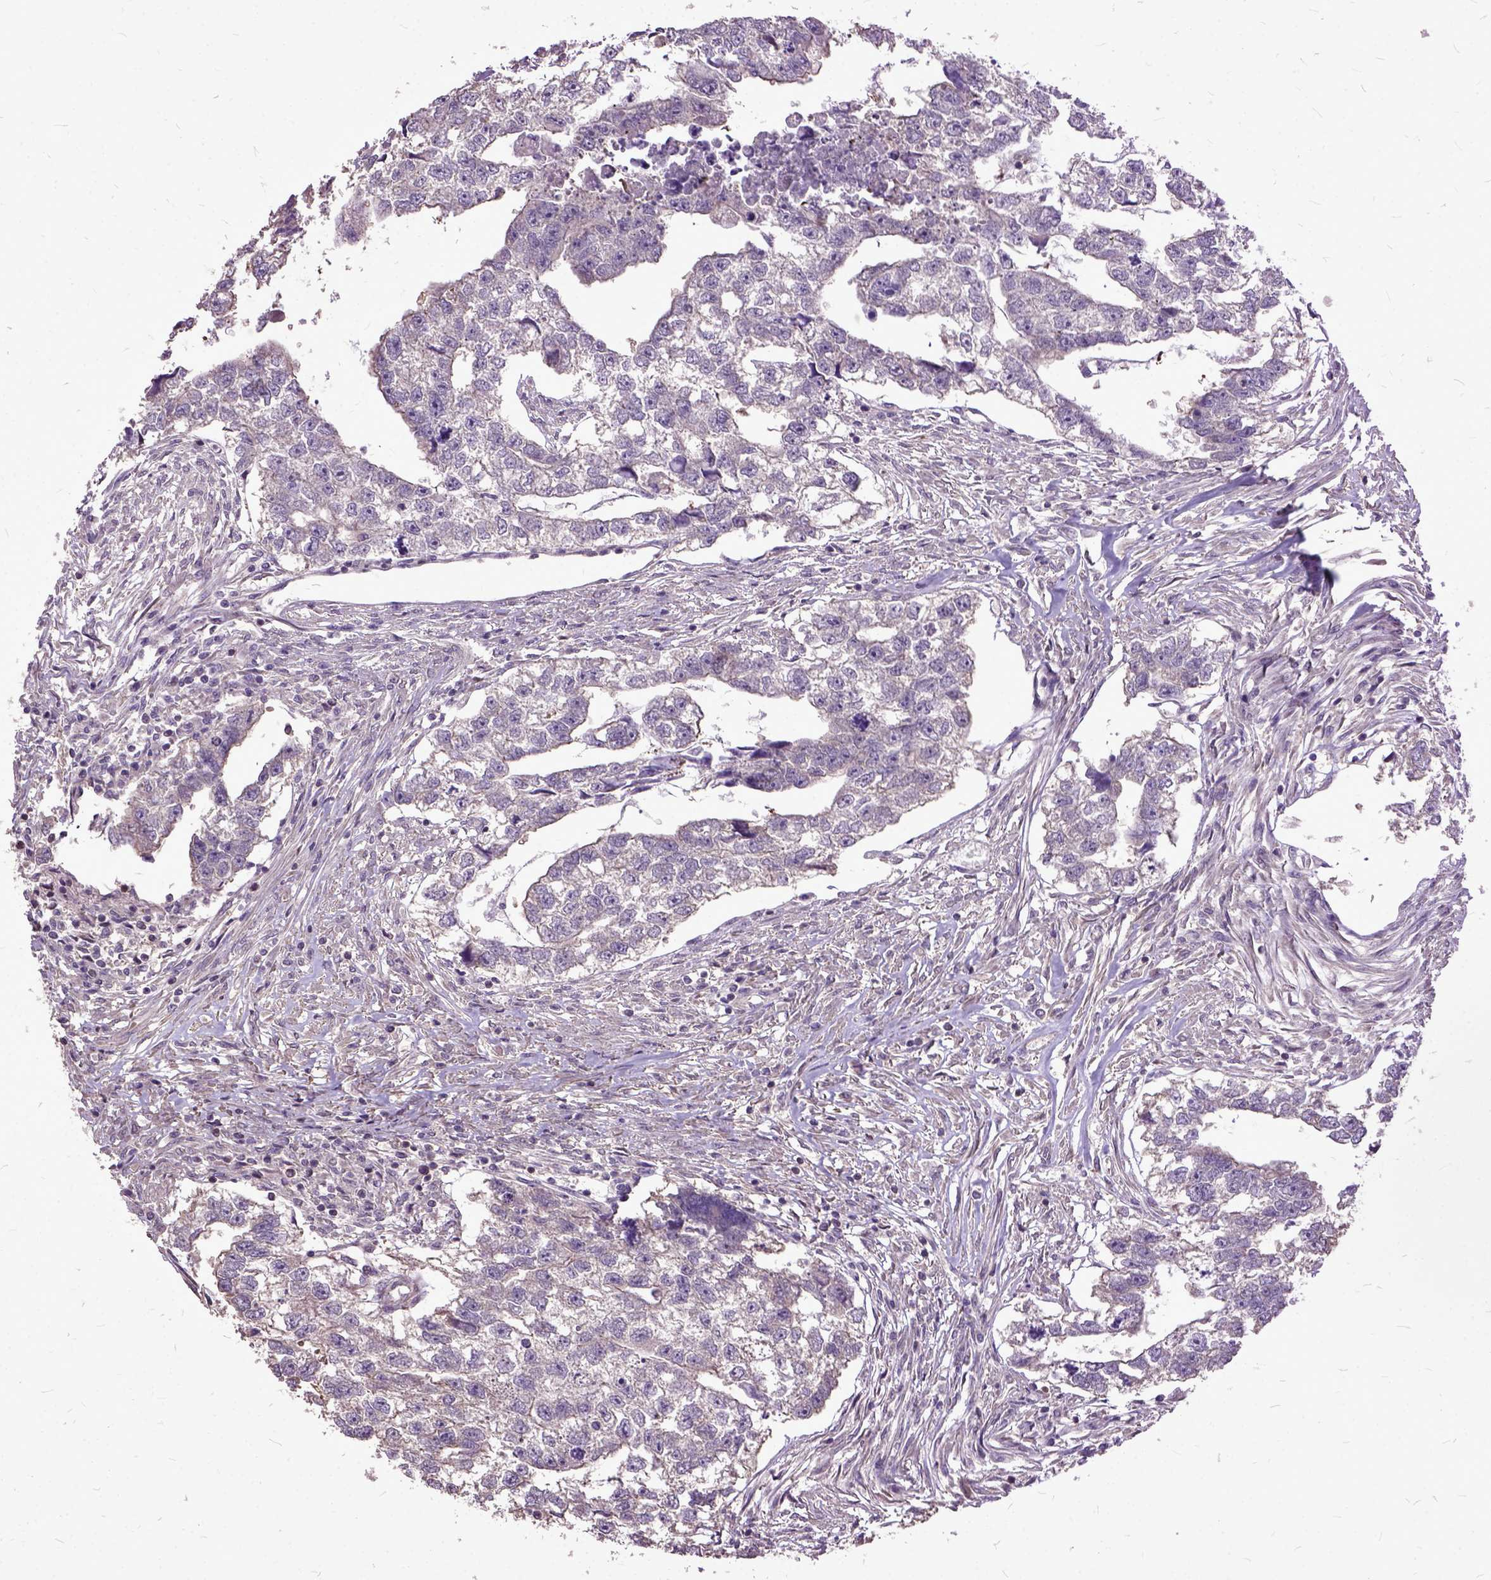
{"staining": {"intensity": "negative", "quantity": "none", "location": "none"}, "tissue": "testis cancer", "cell_type": "Tumor cells", "image_type": "cancer", "snomed": [{"axis": "morphology", "description": "Carcinoma, Embryonal, NOS"}, {"axis": "morphology", "description": "Teratoma, malignant, NOS"}, {"axis": "topography", "description": "Testis"}], "caption": "Histopathology image shows no protein positivity in tumor cells of testis cancer (malignant teratoma) tissue.", "gene": "AREG", "patient": {"sex": "male", "age": 44}}